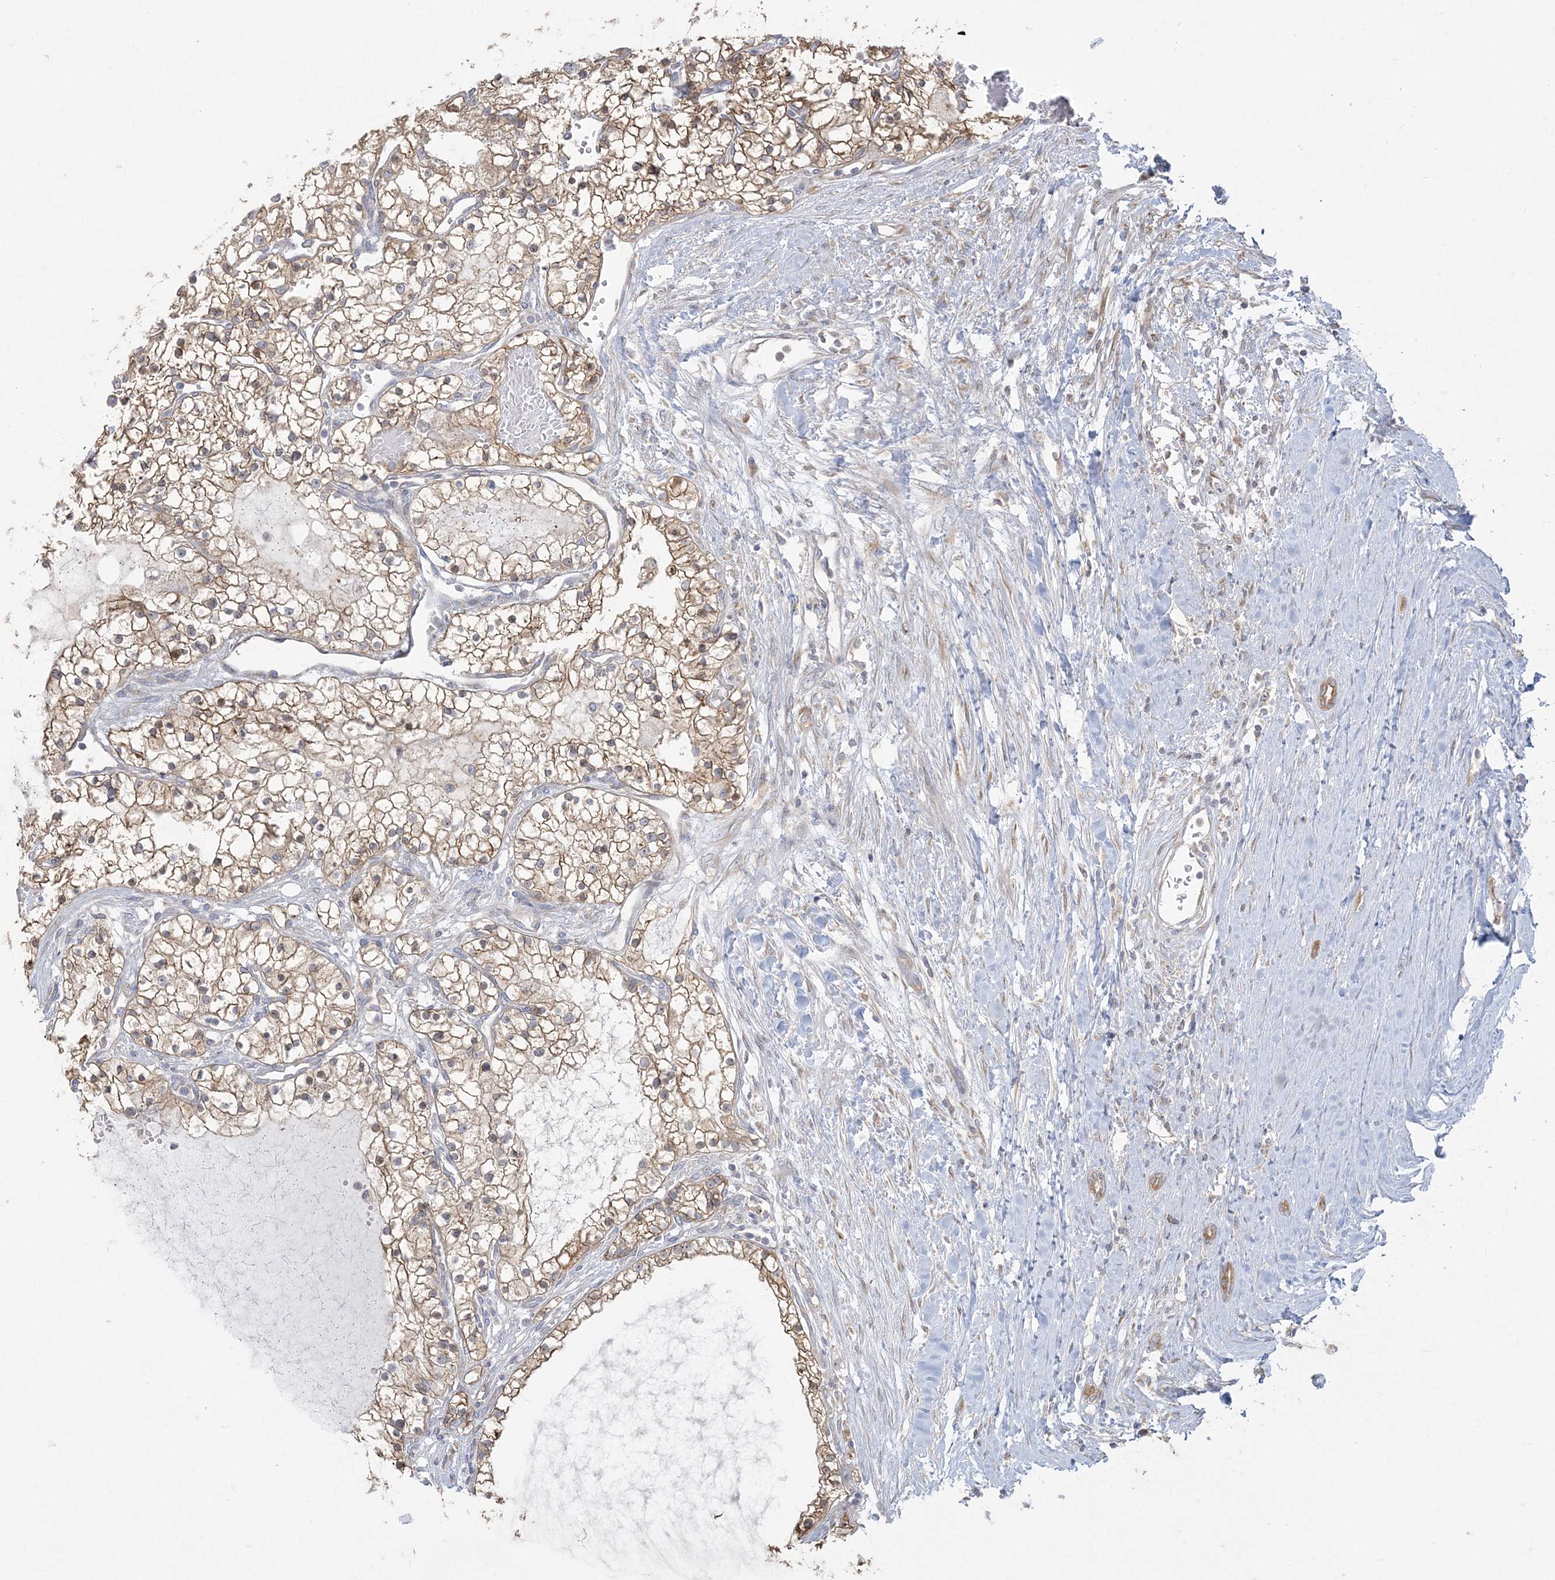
{"staining": {"intensity": "moderate", "quantity": "25%-75%", "location": "cytoplasmic/membranous"}, "tissue": "renal cancer", "cell_type": "Tumor cells", "image_type": "cancer", "snomed": [{"axis": "morphology", "description": "Normal tissue, NOS"}, {"axis": "morphology", "description": "Adenocarcinoma, NOS"}, {"axis": "topography", "description": "Kidney"}], "caption": "Protein expression by immunohistochemistry (IHC) exhibits moderate cytoplasmic/membranous expression in approximately 25%-75% of tumor cells in renal cancer (adenocarcinoma). (DAB (3,3'-diaminobenzidine) IHC with brightfield microscopy, high magnification).", "gene": "ZC3H6", "patient": {"sex": "male", "age": 68}}